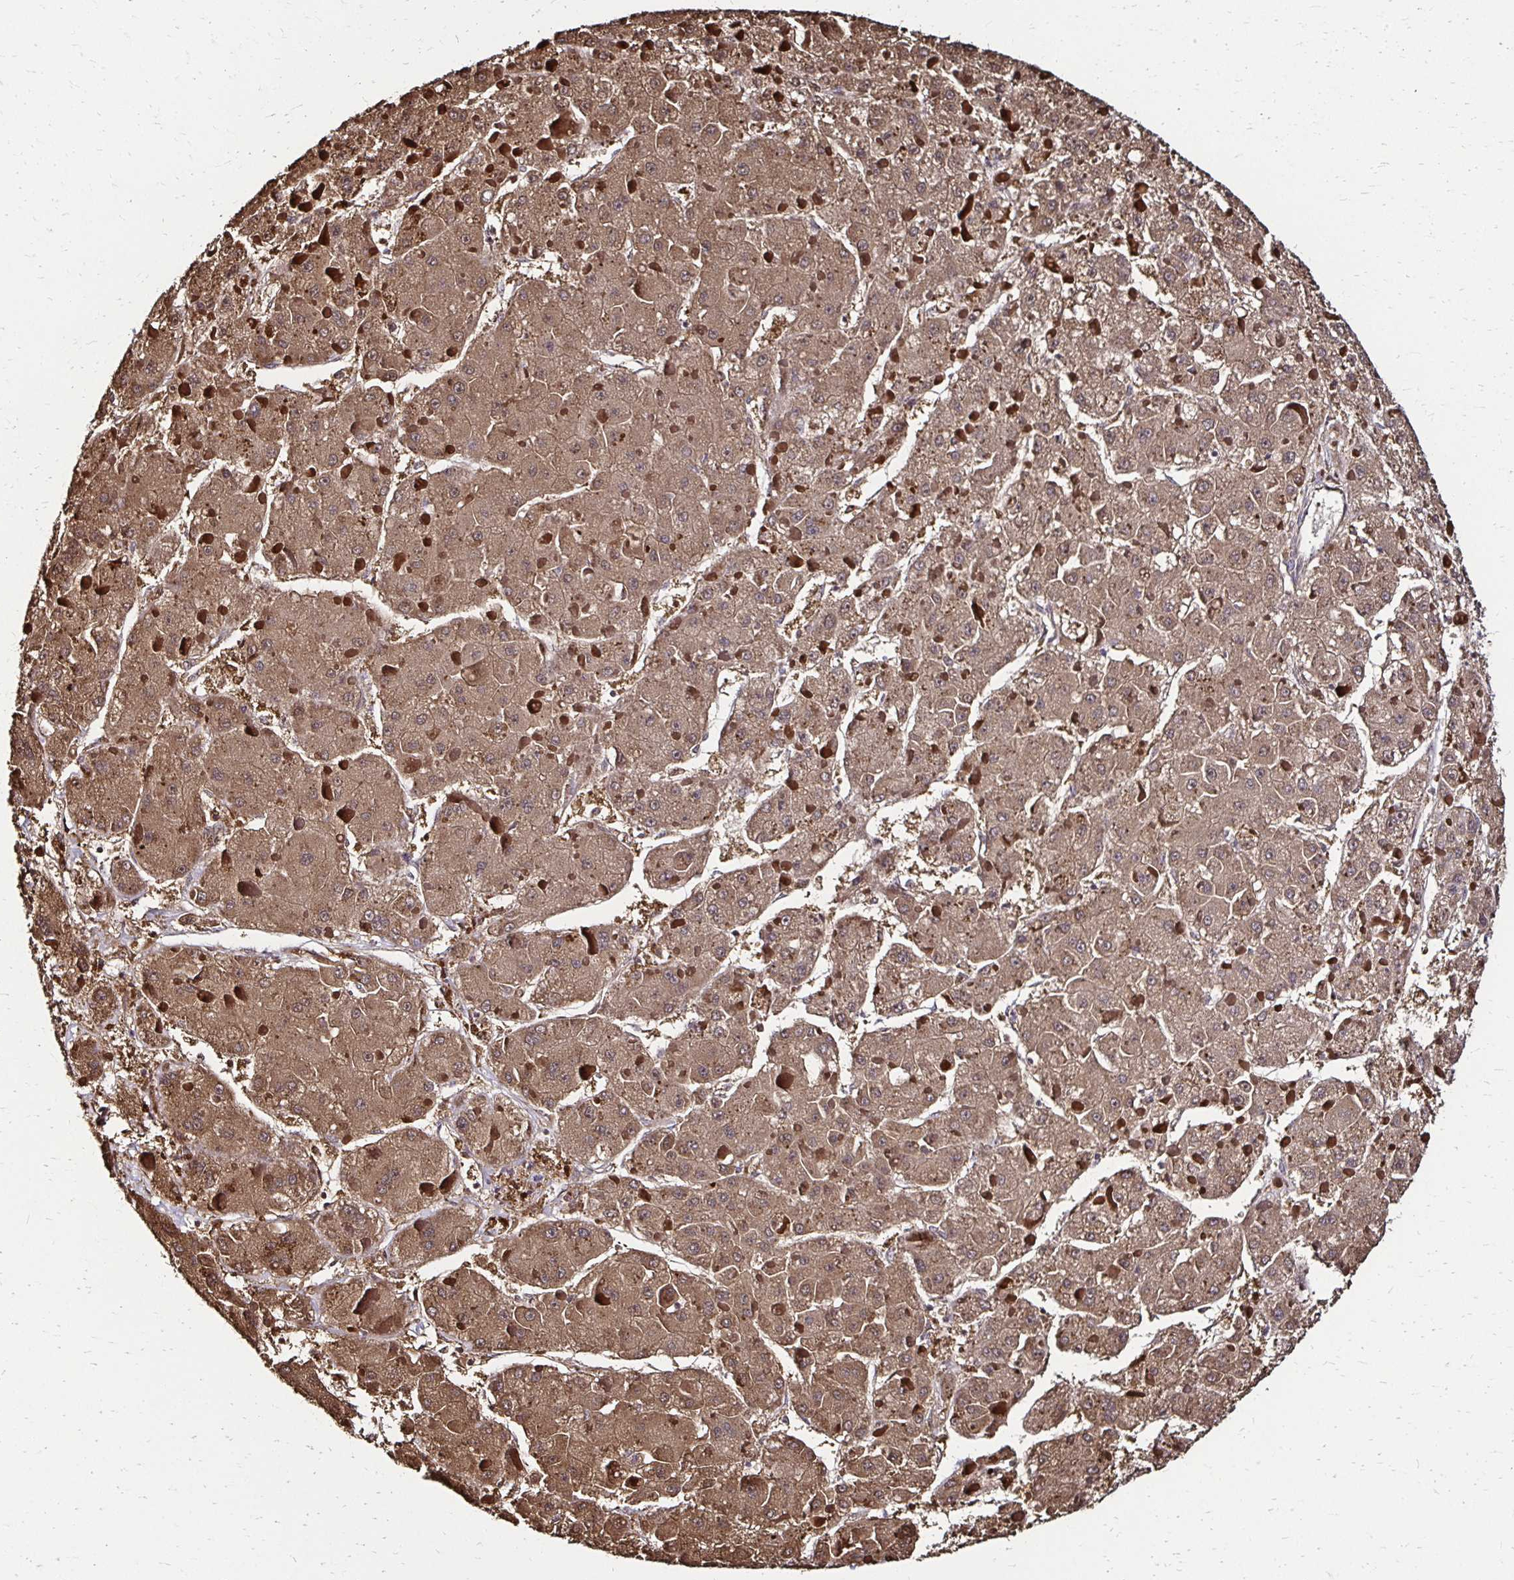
{"staining": {"intensity": "weak", "quantity": ">75%", "location": "cytoplasmic/membranous"}, "tissue": "liver cancer", "cell_type": "Tumor cells", "image_type": "cancer", "snomed": [{"axis": "morphology", "description": "Carcinoma, Hepatocellular, NOS"}, {"axis": "topography", "description": "Liver"}], "caption": "Weak cytoplasmic/membranous expression is appreciated in about >75% of tumor cells in liver cancer.", "gene": "TXN", "patient": {"sex": "female", "age": 73}}